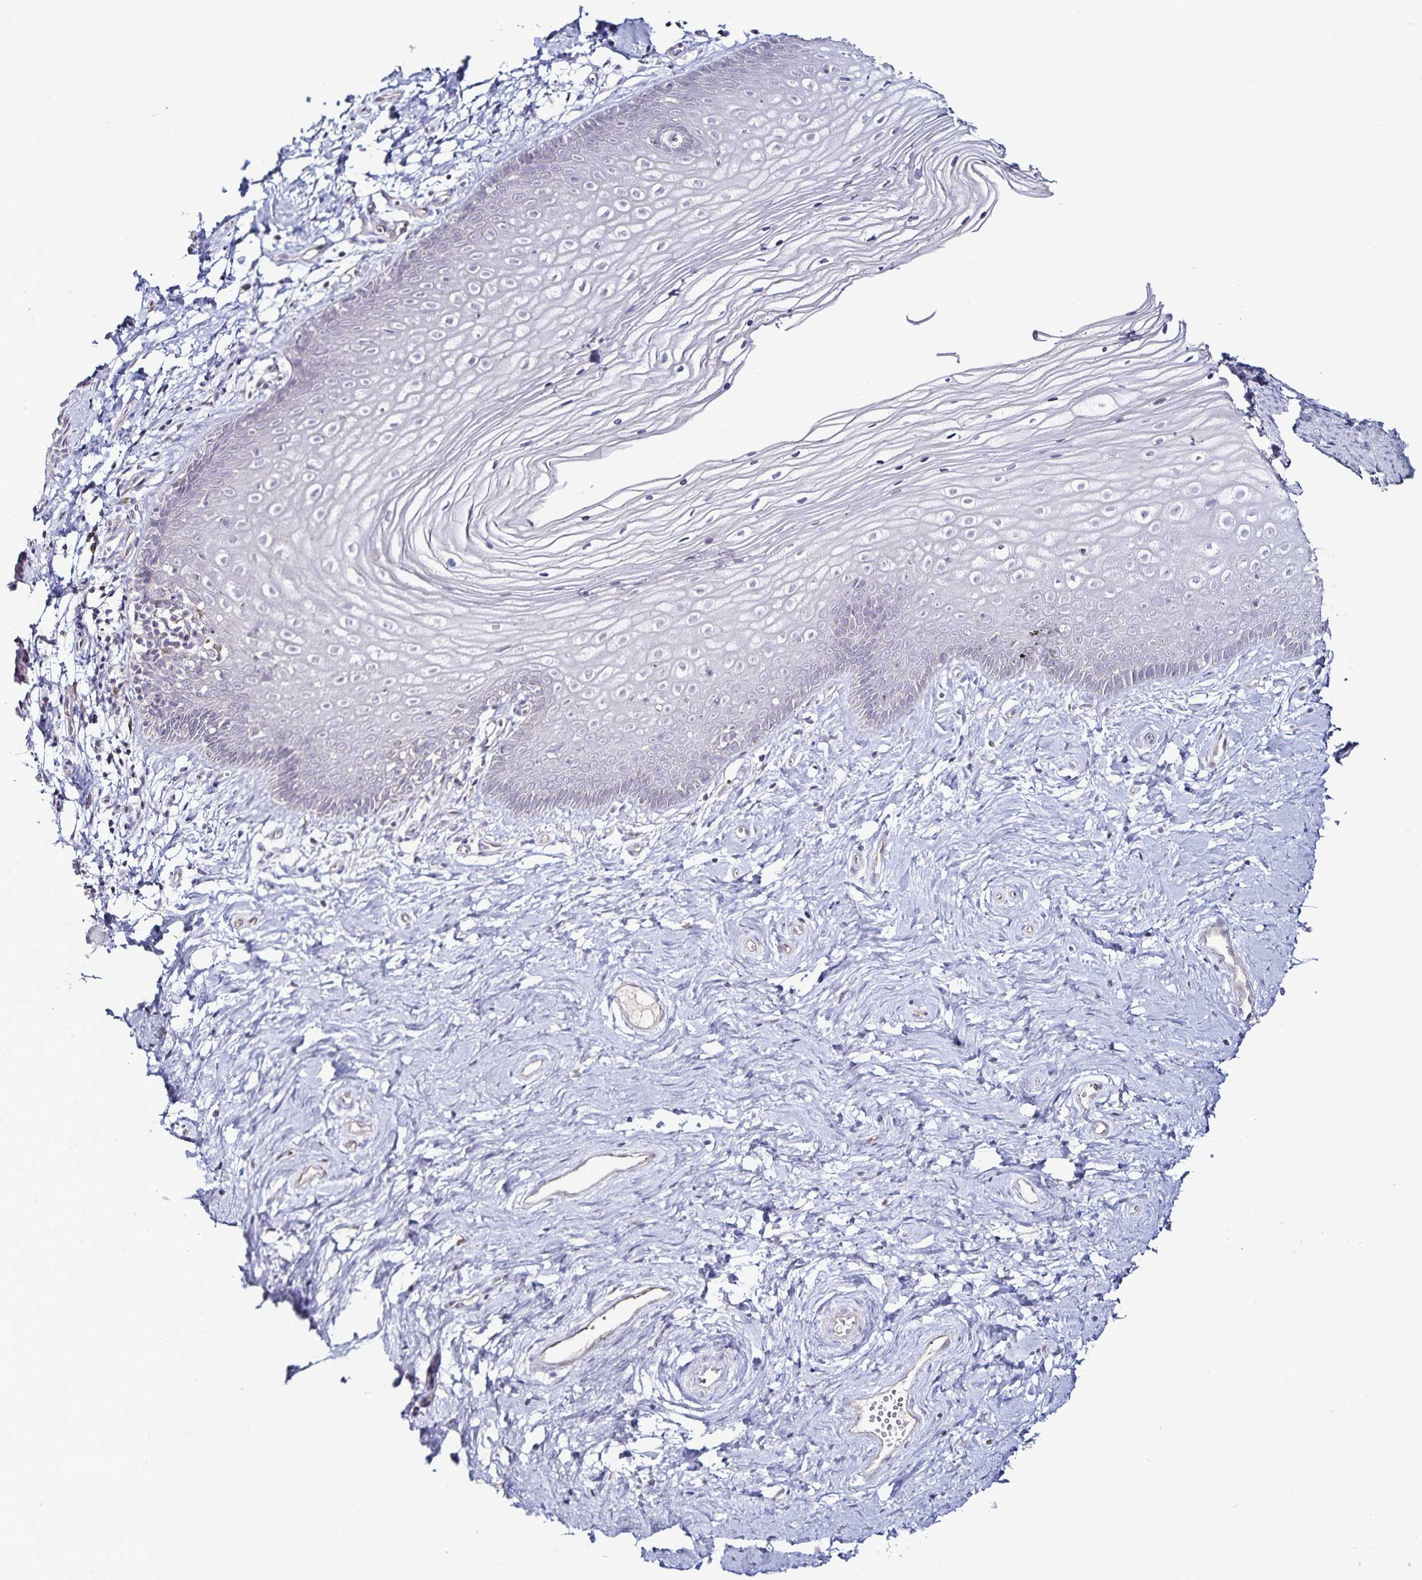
{"staining": {"intensity": "negative", "quantity": "none", "location": "none"}, "tissue": "vagina", "cell_type": "Squamous epithelial cells", "image_type": "normal", "snomed": [{"axis": "morphology", "description": "Normal tissue, NOS"}, {"axis": "topography", "description": "Vagina"}], "caption": "There is no significant staining in squamous epithelial cells of vagina.", "gene": "ACSL5", "patient": {"sex": "female", "age": 38}}